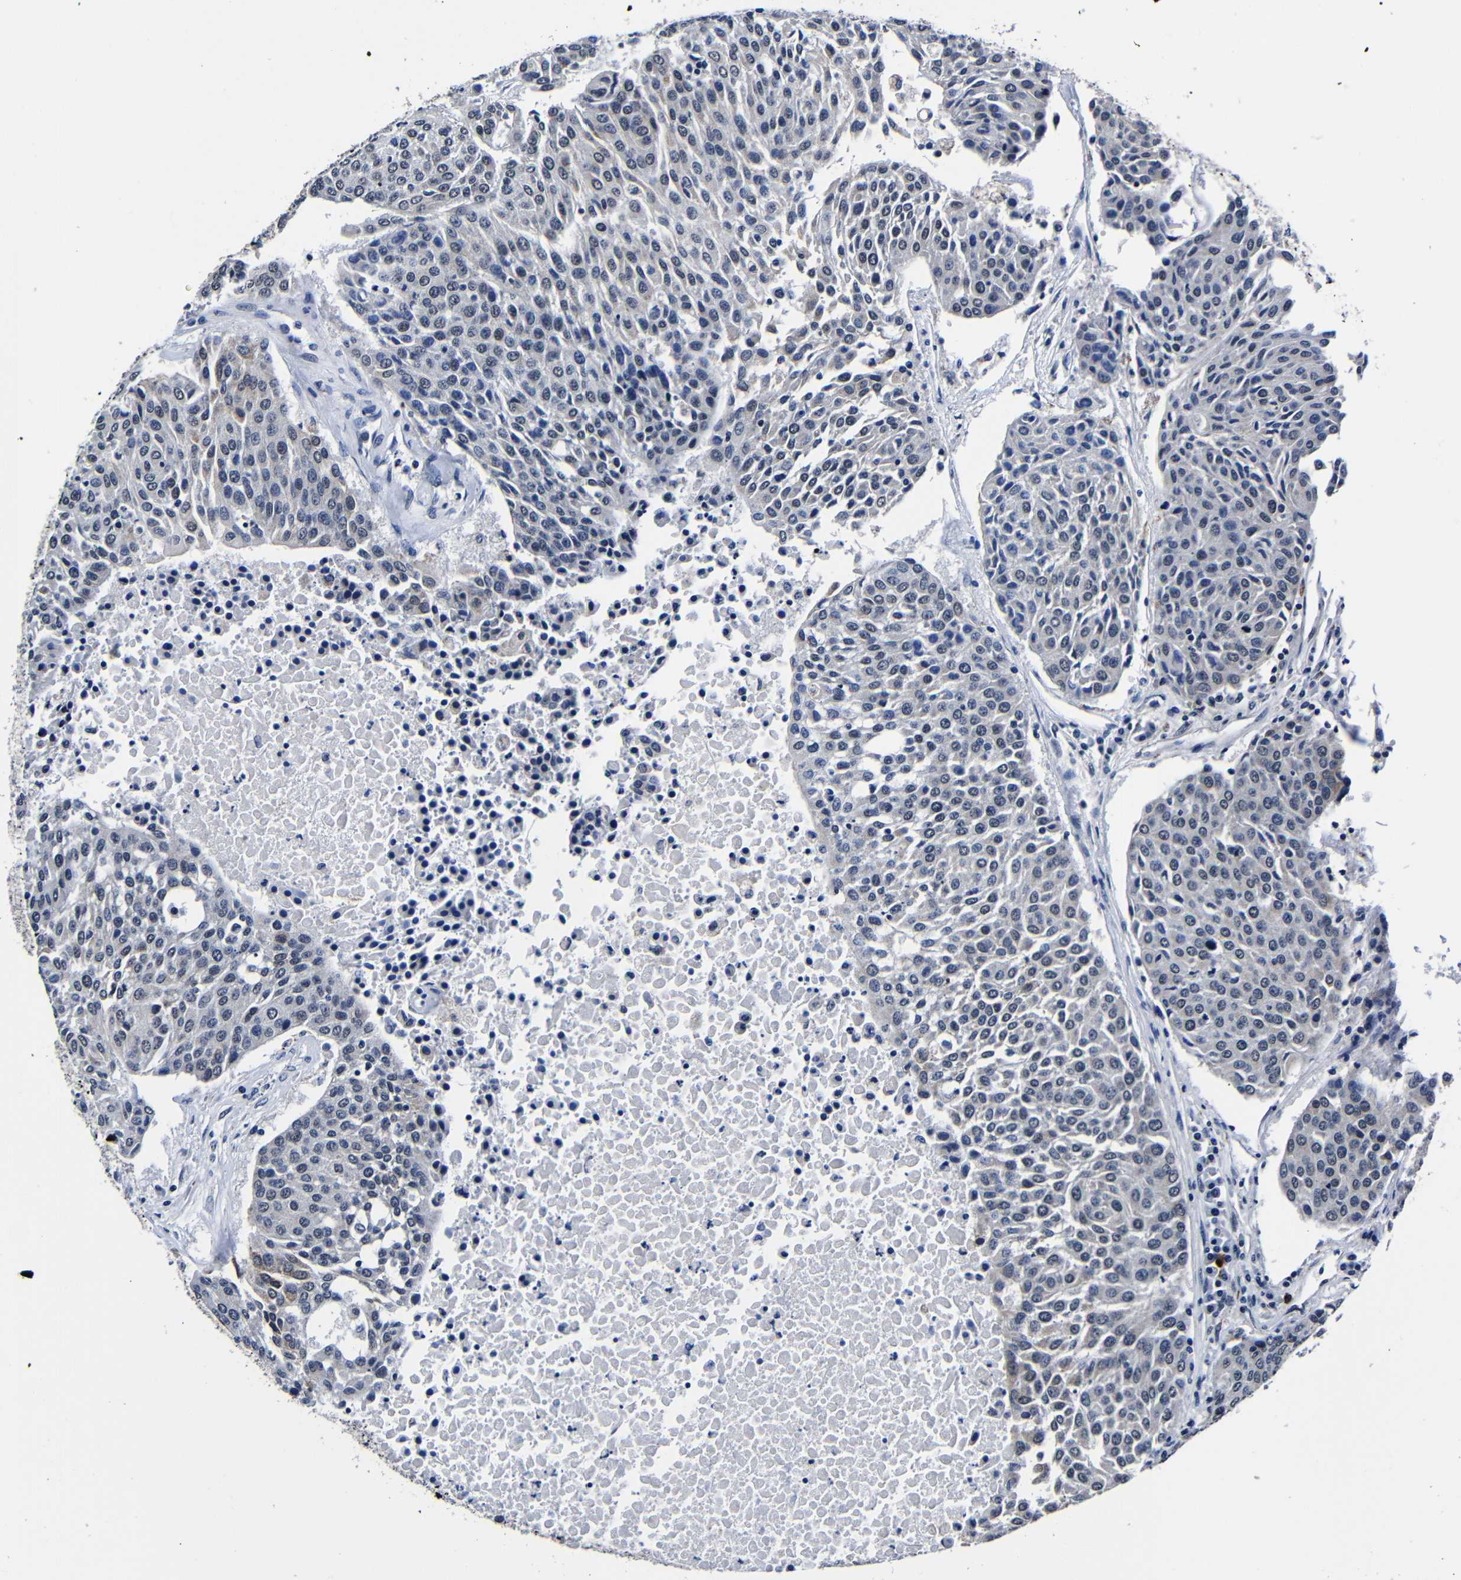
{"staining": {"intensity": "negative", "quantity": "none", "location": "none"}, "tissue": "urothelial cancer", "cell_type": "Tumor cells", "image_type": "cancer", "snomed": [{"axis": "morphology", "description": "Urothelial carcinoma, High grade"}, {"axis": "topography", "description": "Urinary bladder"}], "caption": "Immunohistochemistry photomicrograph of urothelial cancer stained for a protein (brown), which displays no positivity in tumor cells. Nuclei are stained in blue.", "gene": "DEPP1", "patient": {"sex": "female", "age": 85}}